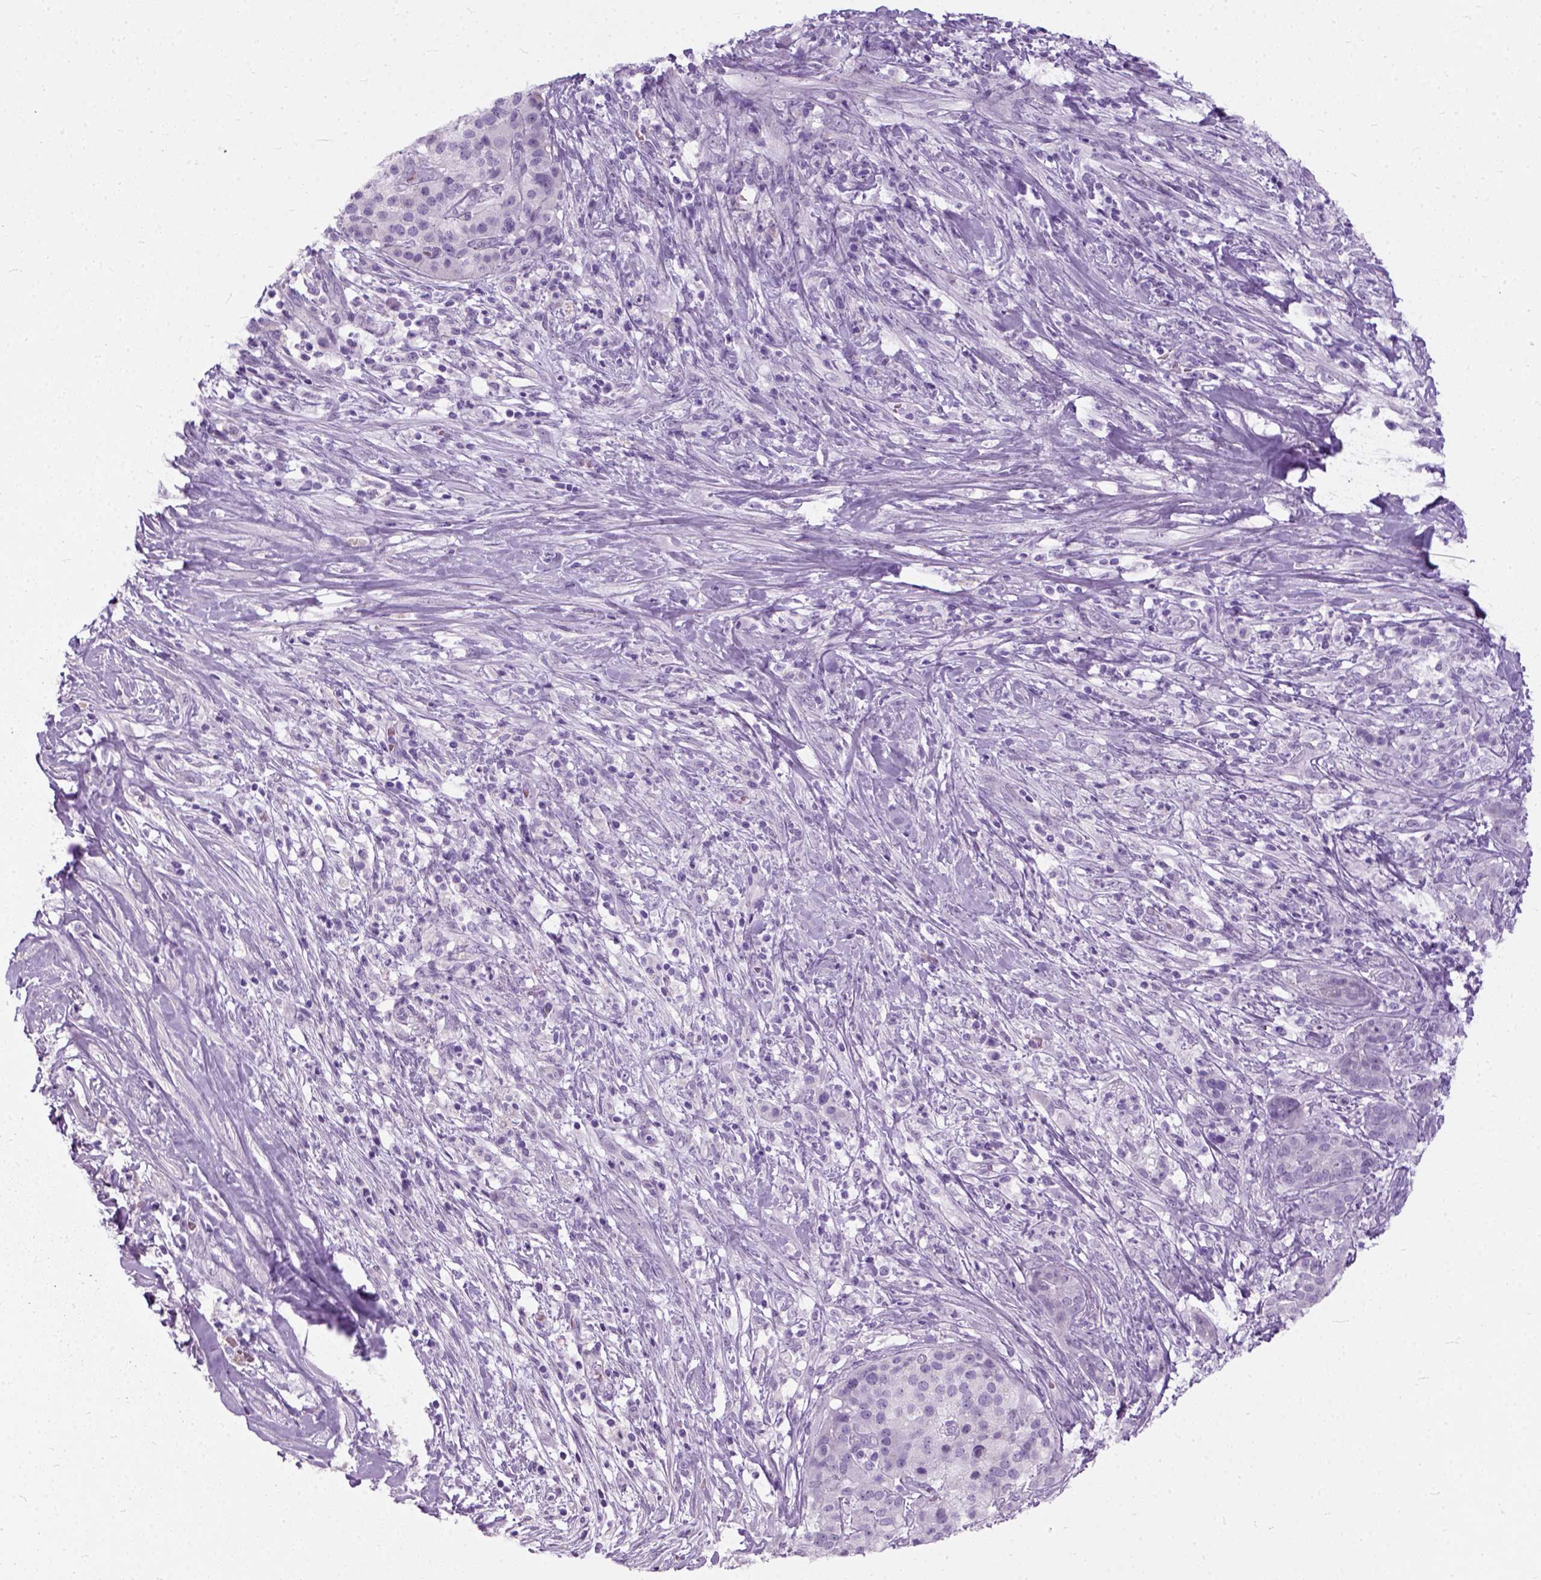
{"staining": {"intensity": "negative", "quantity": "none", "location": "none"}, "tissue": "pancreatic cancer", "cell_type": "Tumor cells", "image_type": "cancer", "snomed": [{"axis": "morphology", "description": "Normal tissue, NOS"}, {"axis": "morphology", "description": "Inflammation, NOS"}, {"axis": "morphology", "description": "Adenocarcinoma, NOS"}, {"axis": "topography", "description": "Pancreas"}], "caption": "An immunohistochemistry (IHC) image of pancreatic cancer (adenocarcinoma) is shown. There is no staining in tumor cells of pancreatic cancer (adenocarcinoma). (DAB immunohistochemistry, high magnification).", "gene": "AXDND1", "patient": {"sex": "male", "age": 57}}